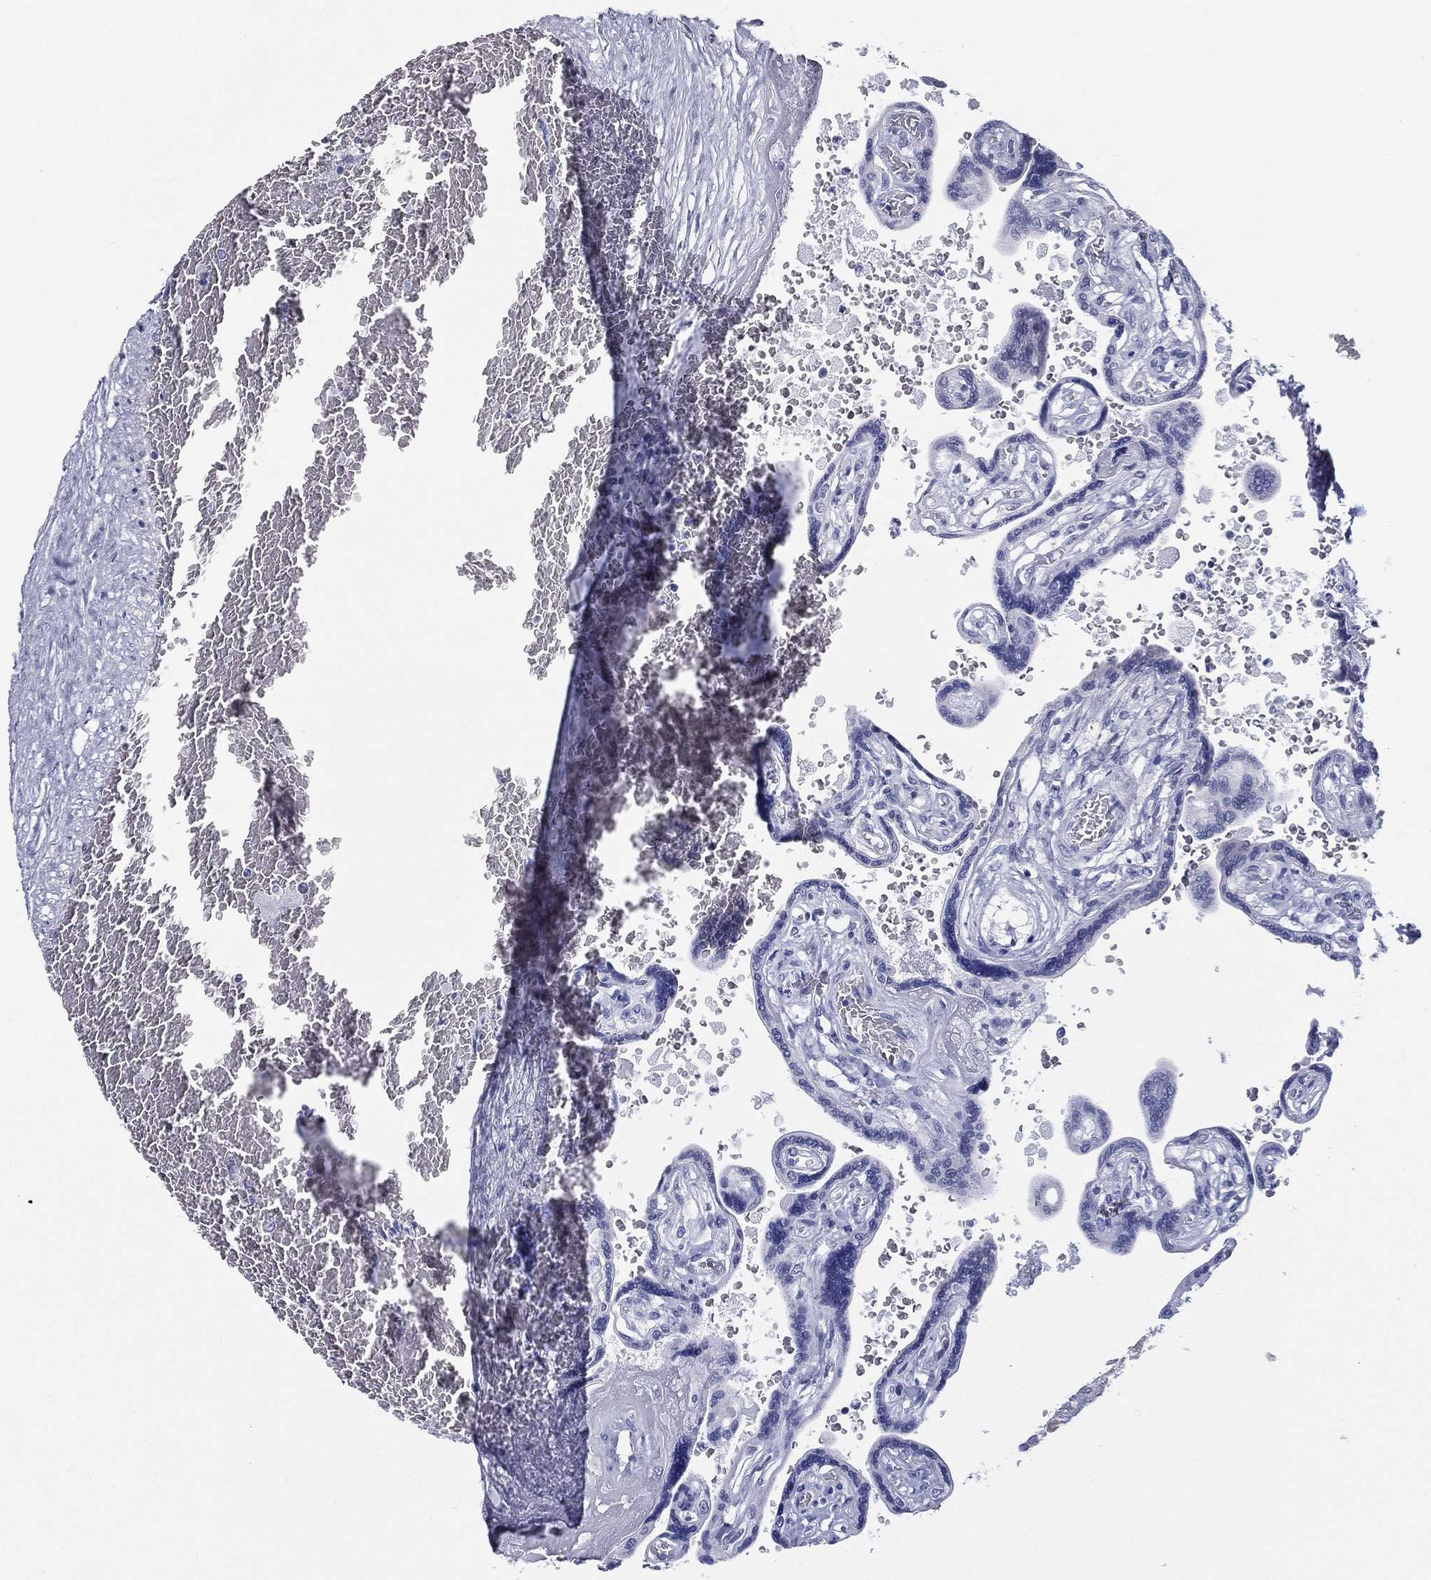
{"staining": {"intensity": "negative", "quantity": "none", "location": "none"}, "tissue": "placenta", "cell_type": "Decidual cells", "image_type": "normal", "snomed": [{"axis": "morphology", "description": "Normal tissue, NOS"}, {"axis": "topography", "description": "Placenta"}], "caption": "Placenta stained for a protein using IHC reveals no staining decidual cells.", "gene": "RSPH4A", "patient": {"sex": "female", "age": 32}}